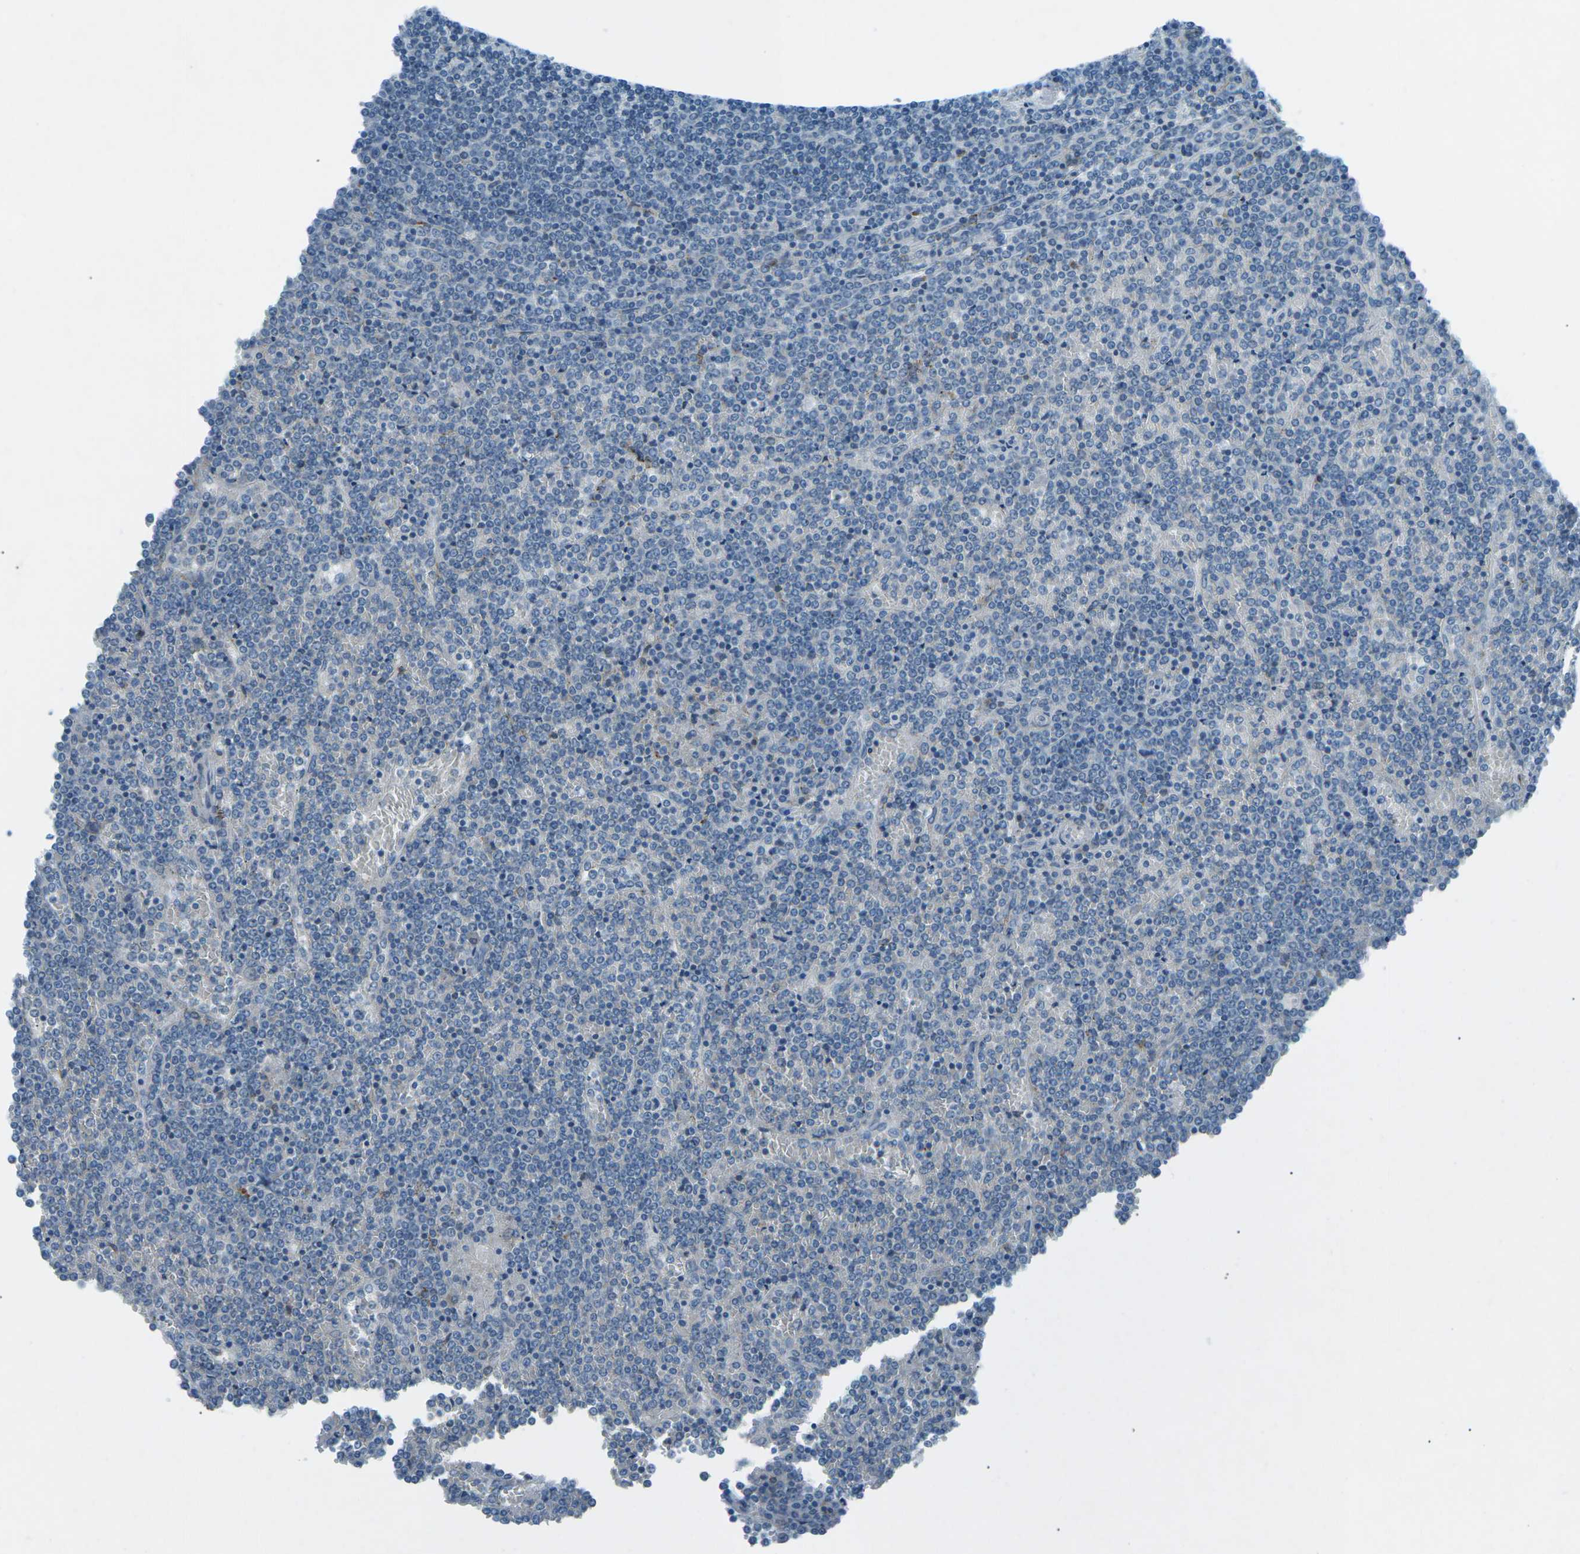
{"staining": {"intensity": "negative", "quantity": "none", "location": "none"}, "tissue": "lymphoma", "cell_type": "Tumor cells", "image_type": "cancer", "snomed": [{"axis": "morphology", "description": "Malignant lymphoma, non-Hodgkin's type, Low grade"}, {"axis": "topography", "description": "Spleen"}], "caption": "DAB immunohistochemical staining of lymphoma reveals no significant expression in tumor cells.", "gene": "PRKCA", "patient": {"sex": "female", "age": 19}}